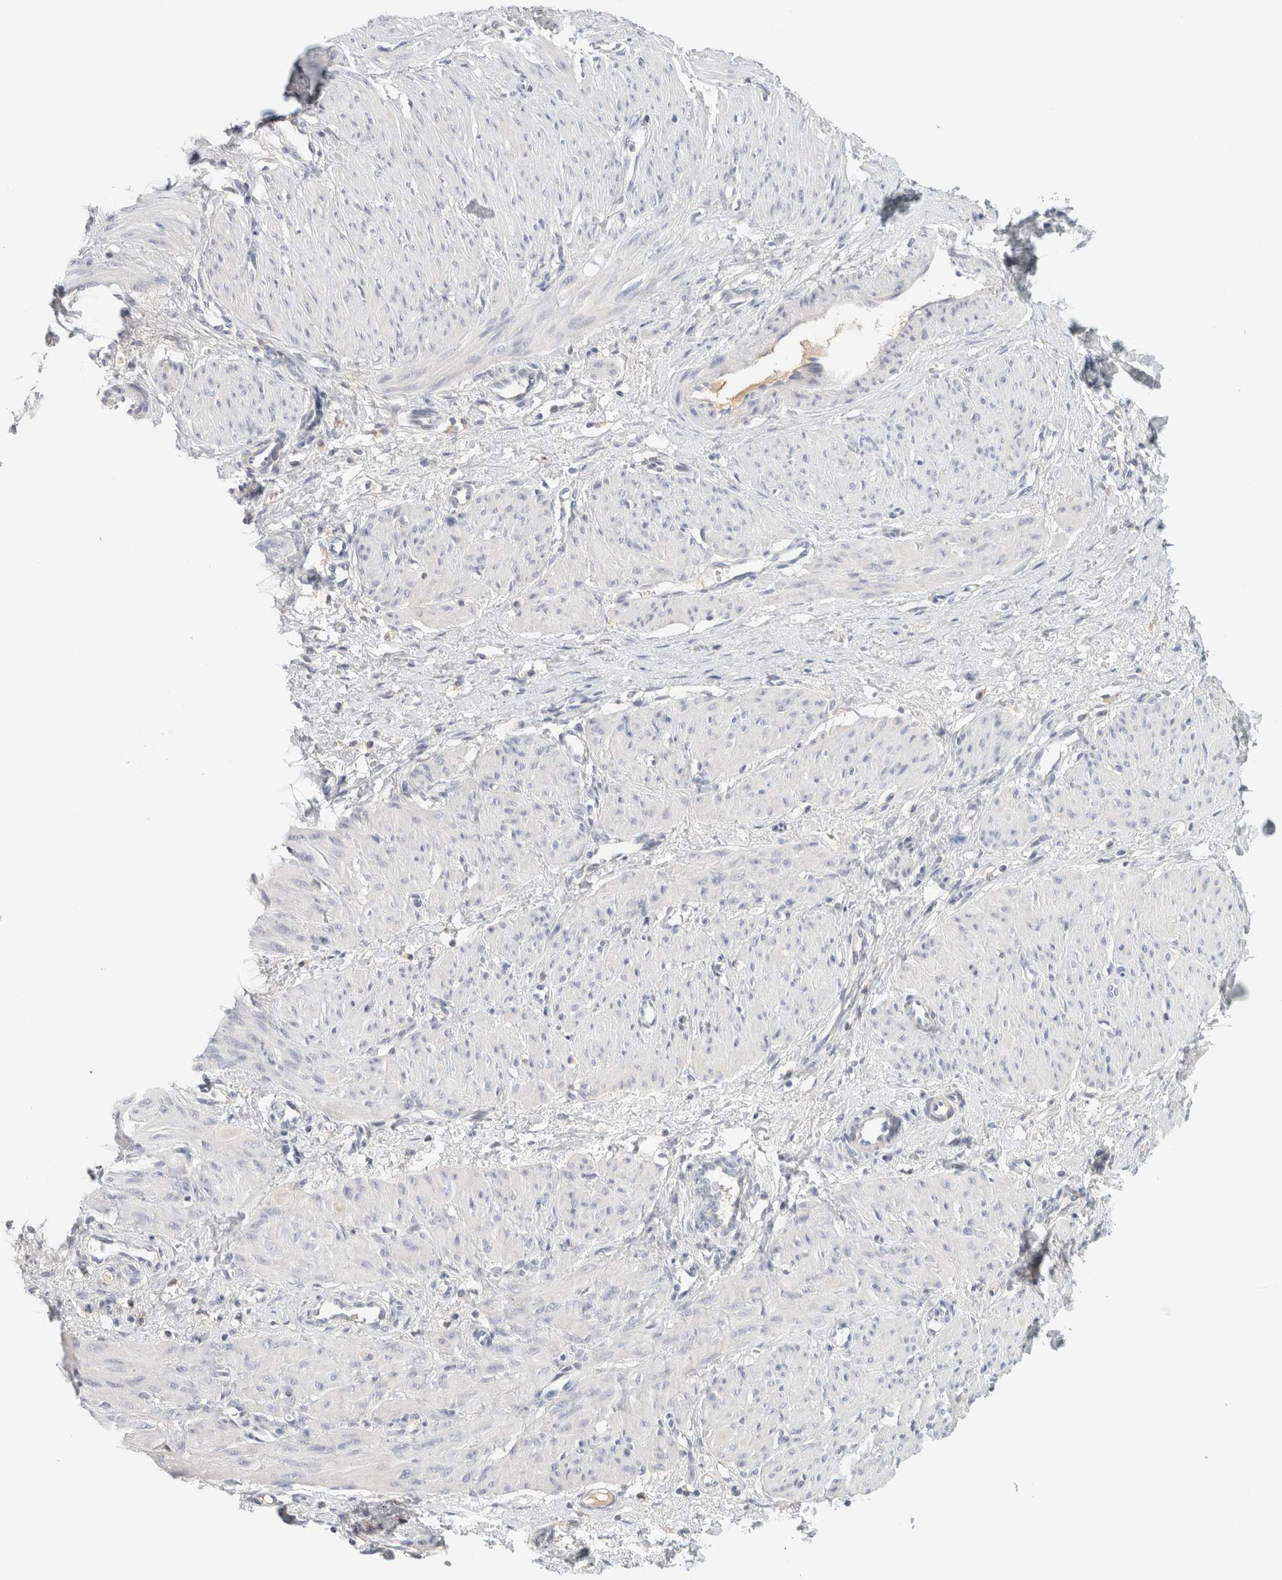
{"staining": {"intensity": "negative", "quantity": "none", "location": "none"}, "tissue": "smooth muscle", "cell_type": "Smooth muscle cells", "image_type": "normal", "snomed": [{"axis": "morphology", "description": "Normal tissue, NOS"}, {"axis": "topography", "description": "Endometrium"}], "caption": "IHC of unremarkable smooth muscle displays no staining in smooth muscle cells. (Brightfield microscopy of DAB immunohistochemistry at high magnification).", "gene": "STK31", "patient": {"sex": "female", "age": 33}}